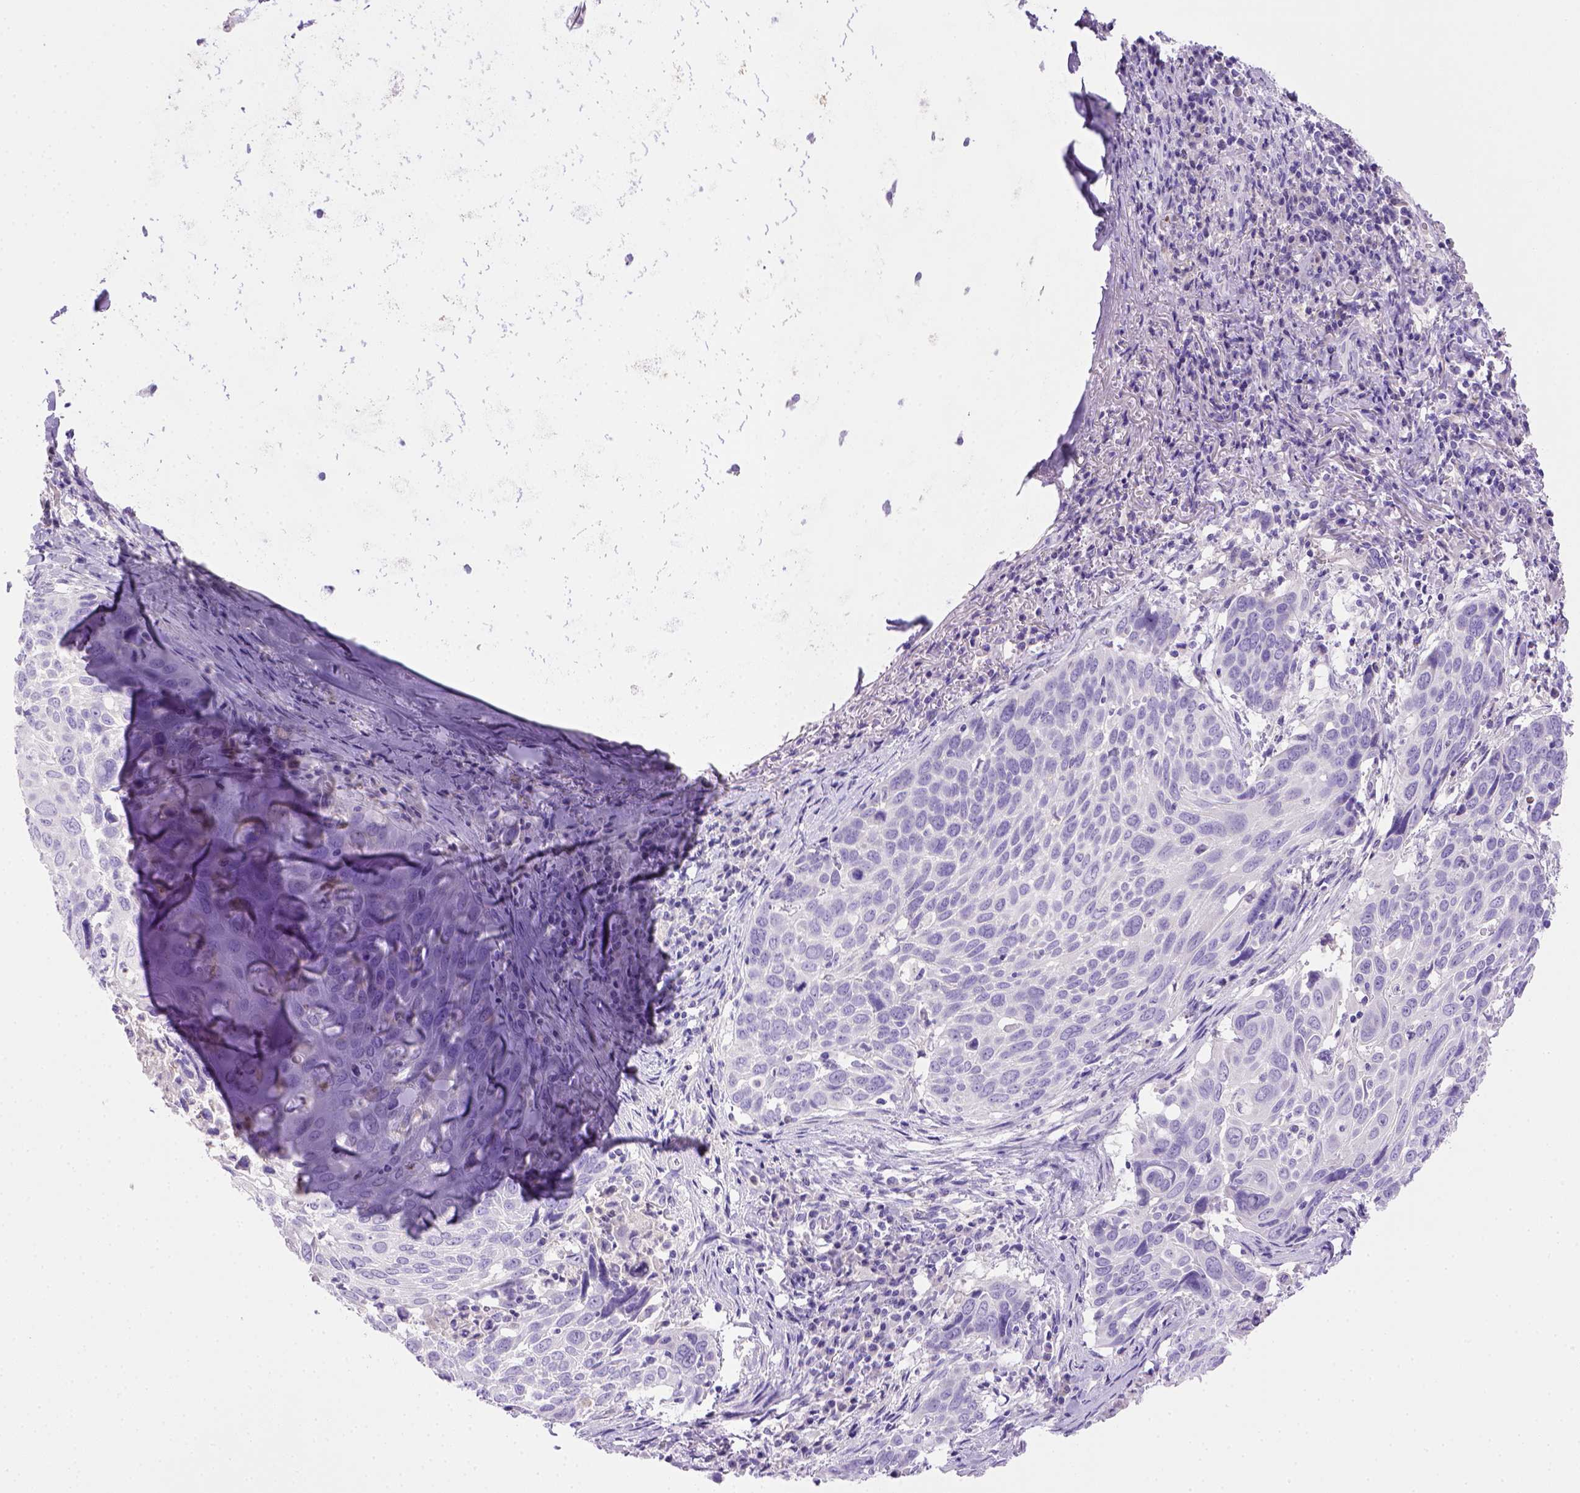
{"staining": {"intensity": "negative", "quantity": "none", "location": "none"}, "tissue": "lung cancer", "cell_type": "Tumor cells", "image_type": "cancer", "snomed": [{"axis": "morphology", "description": "Squamous cell carcinoma, NOS"}, {"axis": "topography", "description": "Lung"}], "caption": "This is a image of immunohistochemistry (IHC) staining of squamous cell carcinoma (lung), which shows no staining in tumor cells. Nuclei are stained in blue.", "gene": "BAAT", "patient": {"sex": "male", "age": 57}}